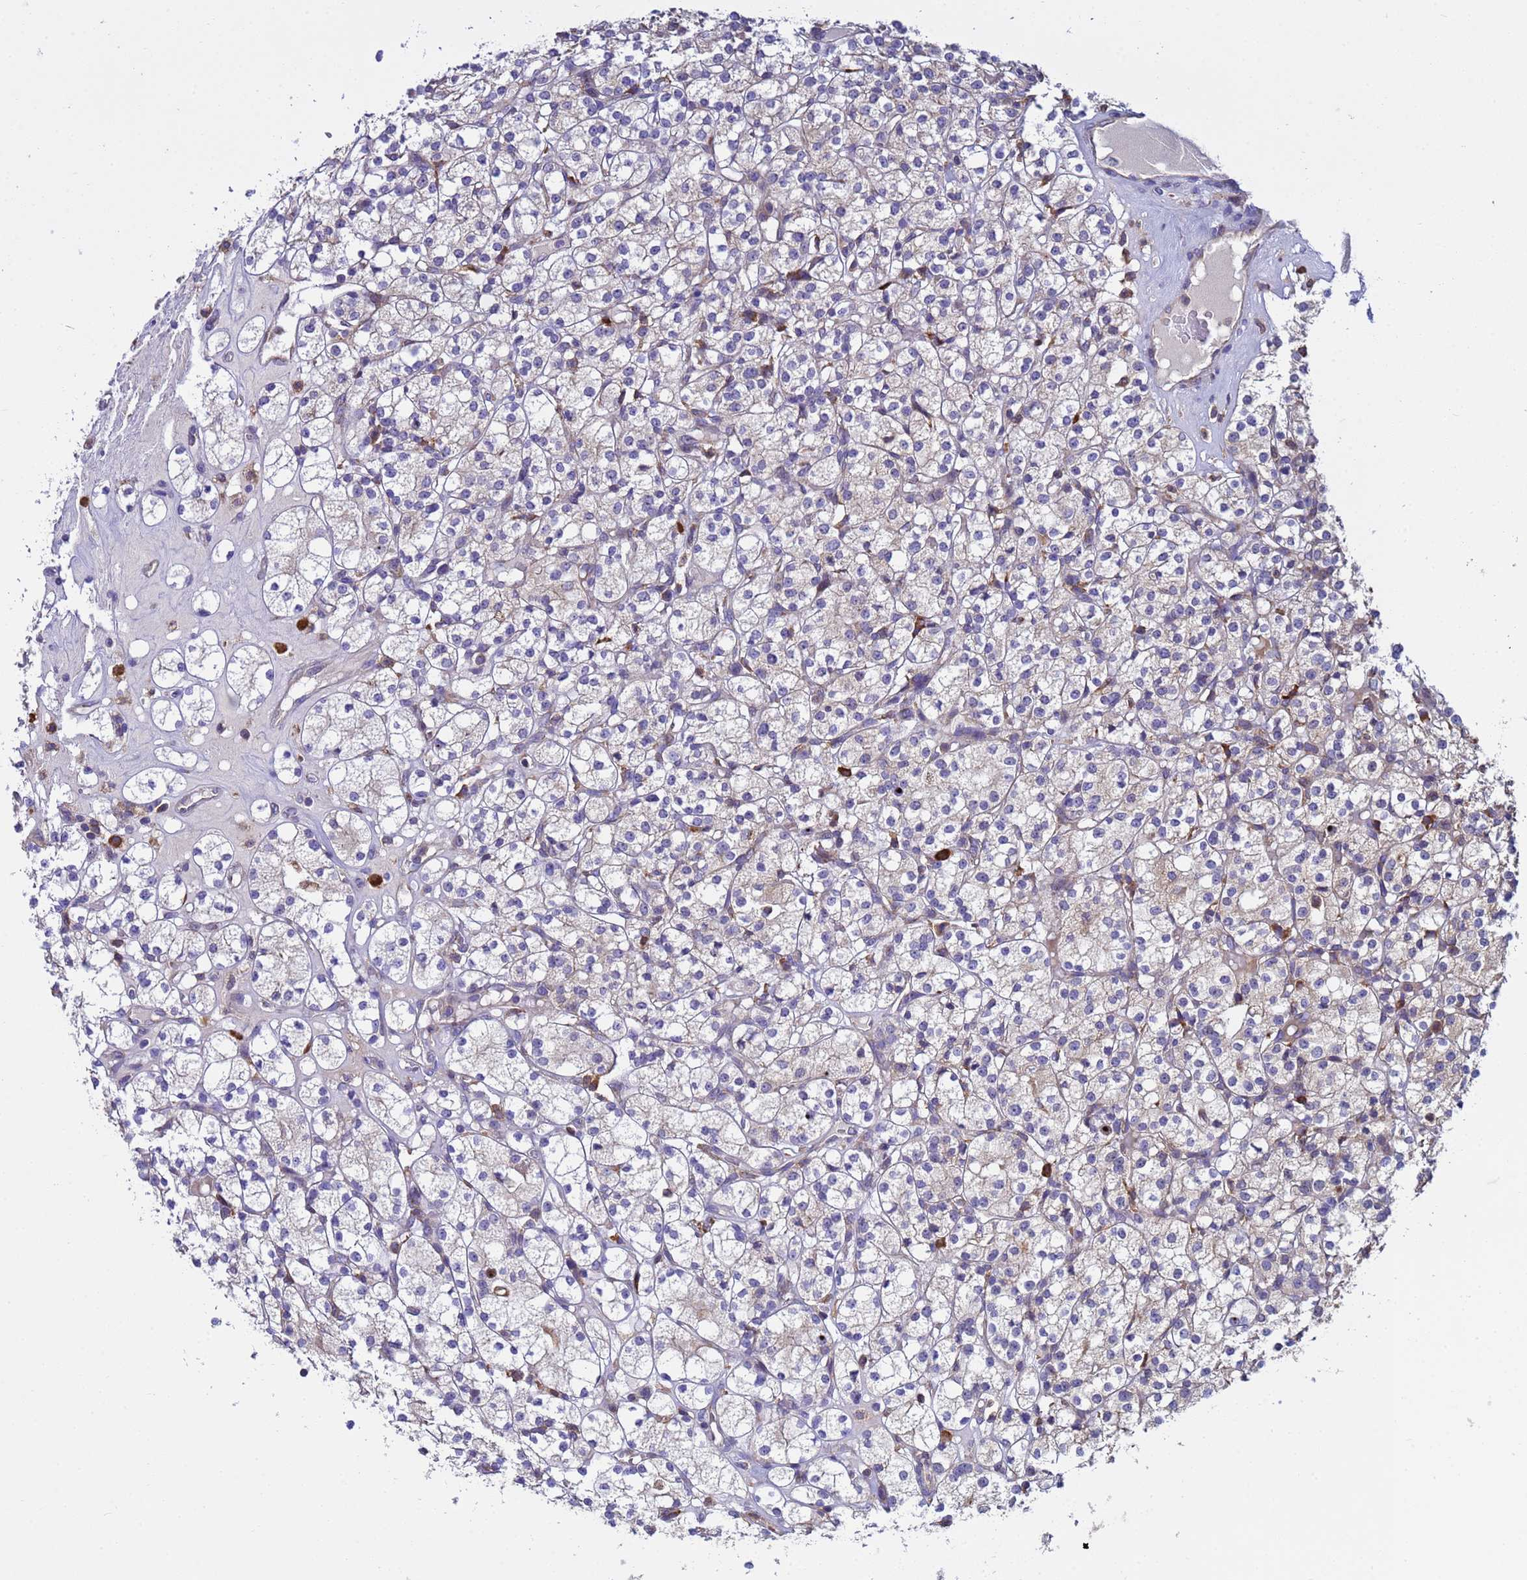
{"staining": {"intensity": "negative", "quantity": "none", "location": "none"}, "tissue": "renal cancer", "cell_type": "Tumor cells", "image_type": "cancer", "snomed": [{"axis": "morphology", "description": "Adenocarcinoma, NOS"}, {"axis": "topography", "description": "Kidney"}], "caption": "IHC of renal adenocarcinoma demonstrates no positivity in tumor cells.", "gene": "THAP5", "patient": {"sex": "male", "age": 77}}